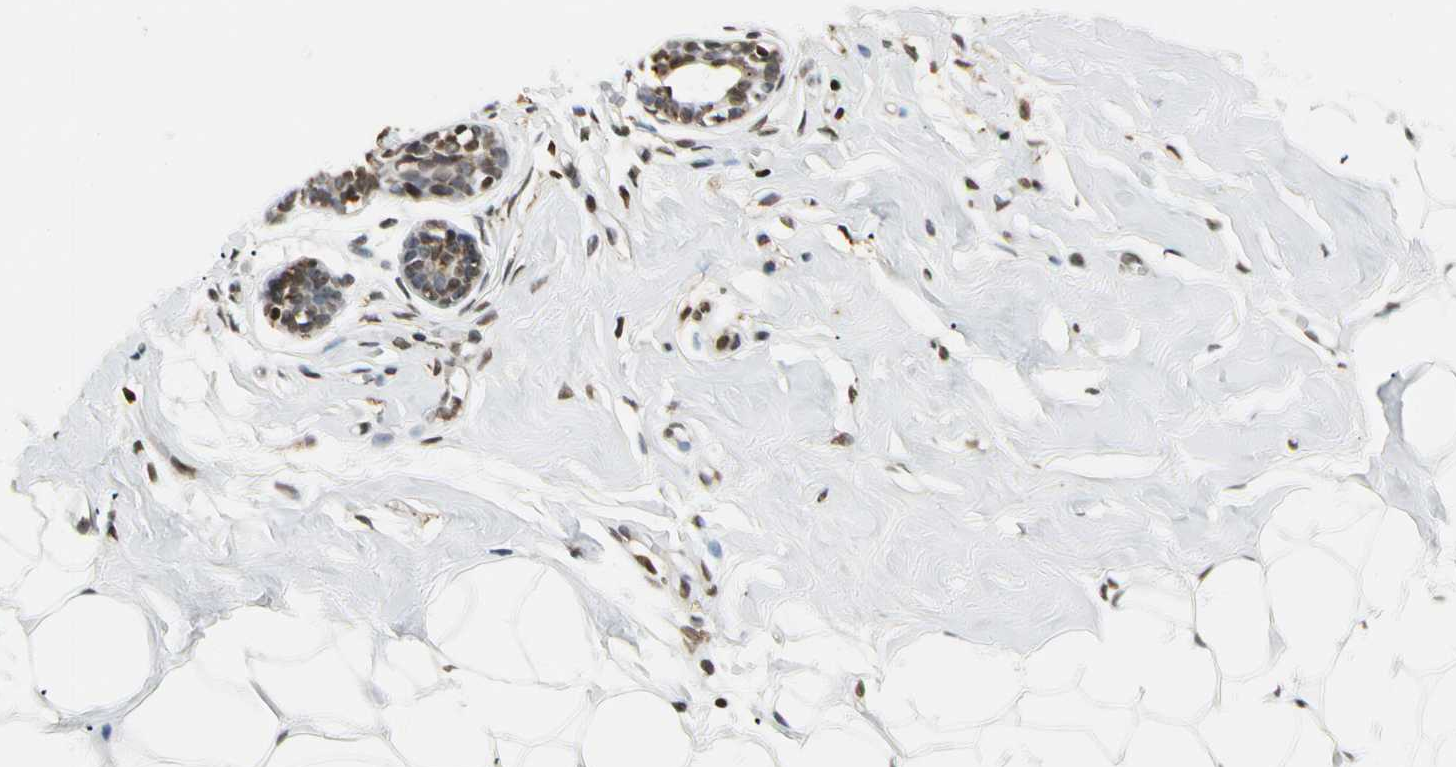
{"staining": {"intensity": "moderate", "quantity": "25%-75%", "location": "nuclear"}, "tissue": "adipose tissue", "cell_type": "Adipocytes", "image_type": "normal", "snomed": [{"axis": "morphology", "description": "Normal tissue, NOS"}, {"axis": "morphology", "description": "Fibrosis, NOS"}, {"axis": "topography", "description": "Breast"}], "caption": "High-magnification brightfield microscopy of unremarkable adipose tissue stained with DAB (brown) and counterstained with hematoxylin (blue). adipocytes exhibit moderate nuclear expression is identified in approximately25%-75% of cells.", "gene": "FER", "patient": {"sex": "female", "age": 24}}